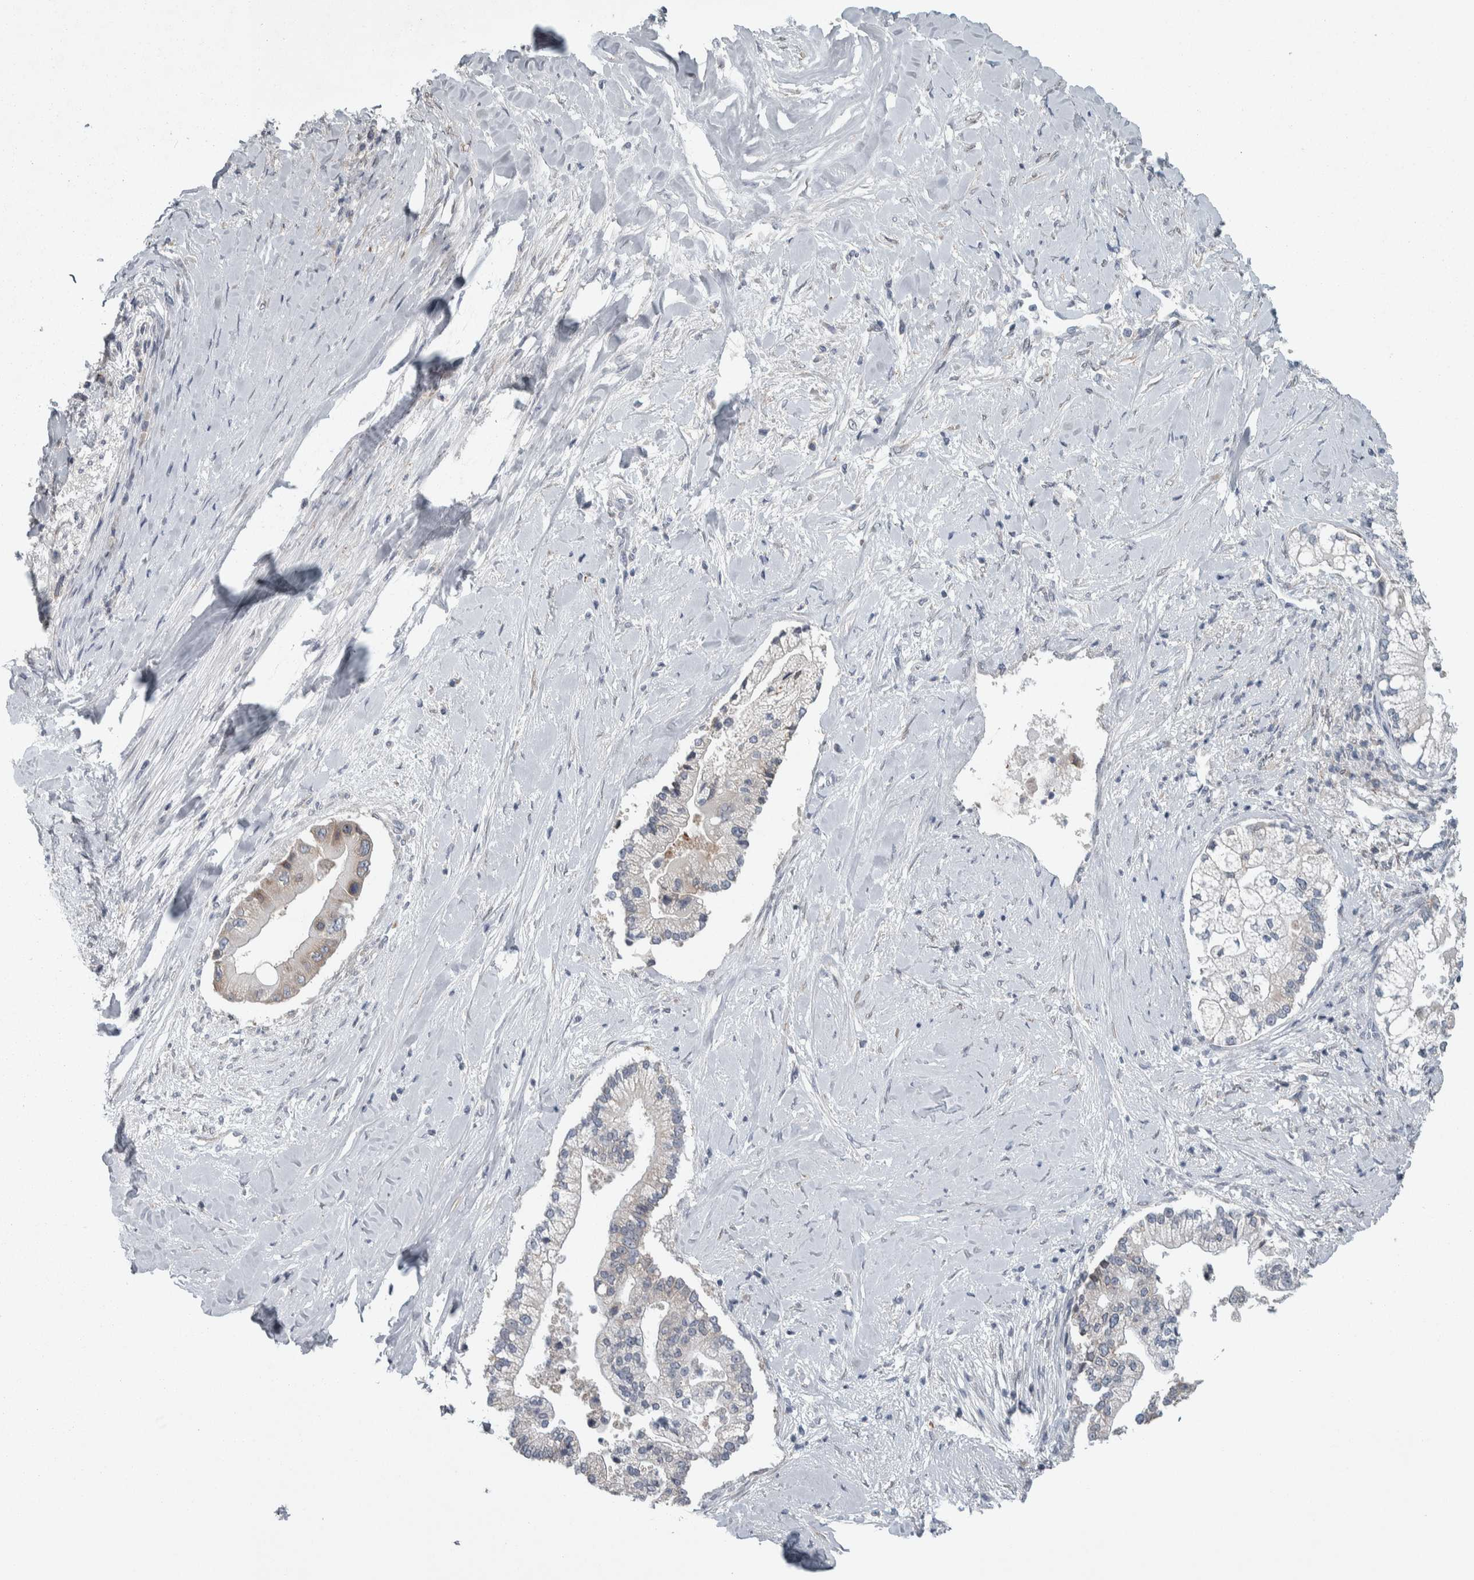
{"staining": {"intensity": "weak", "quantity": "<25%", "location": "cytoplasmic/membranous"}, "tissue": "liver cancer", "cell_type": "Tumor cells", "image_type": "cancer", "snomed": [{"axis": "morphology", "description": "Cholangiocarcinoma"}, {"axis": "topography", "description": "Liver"}], "caption": "Immunohistochemistry of liver cancer reveals no expression in tumor cells.", "gene": "SIGMAR1", "patient": {"sex": "male", "age": 50}}